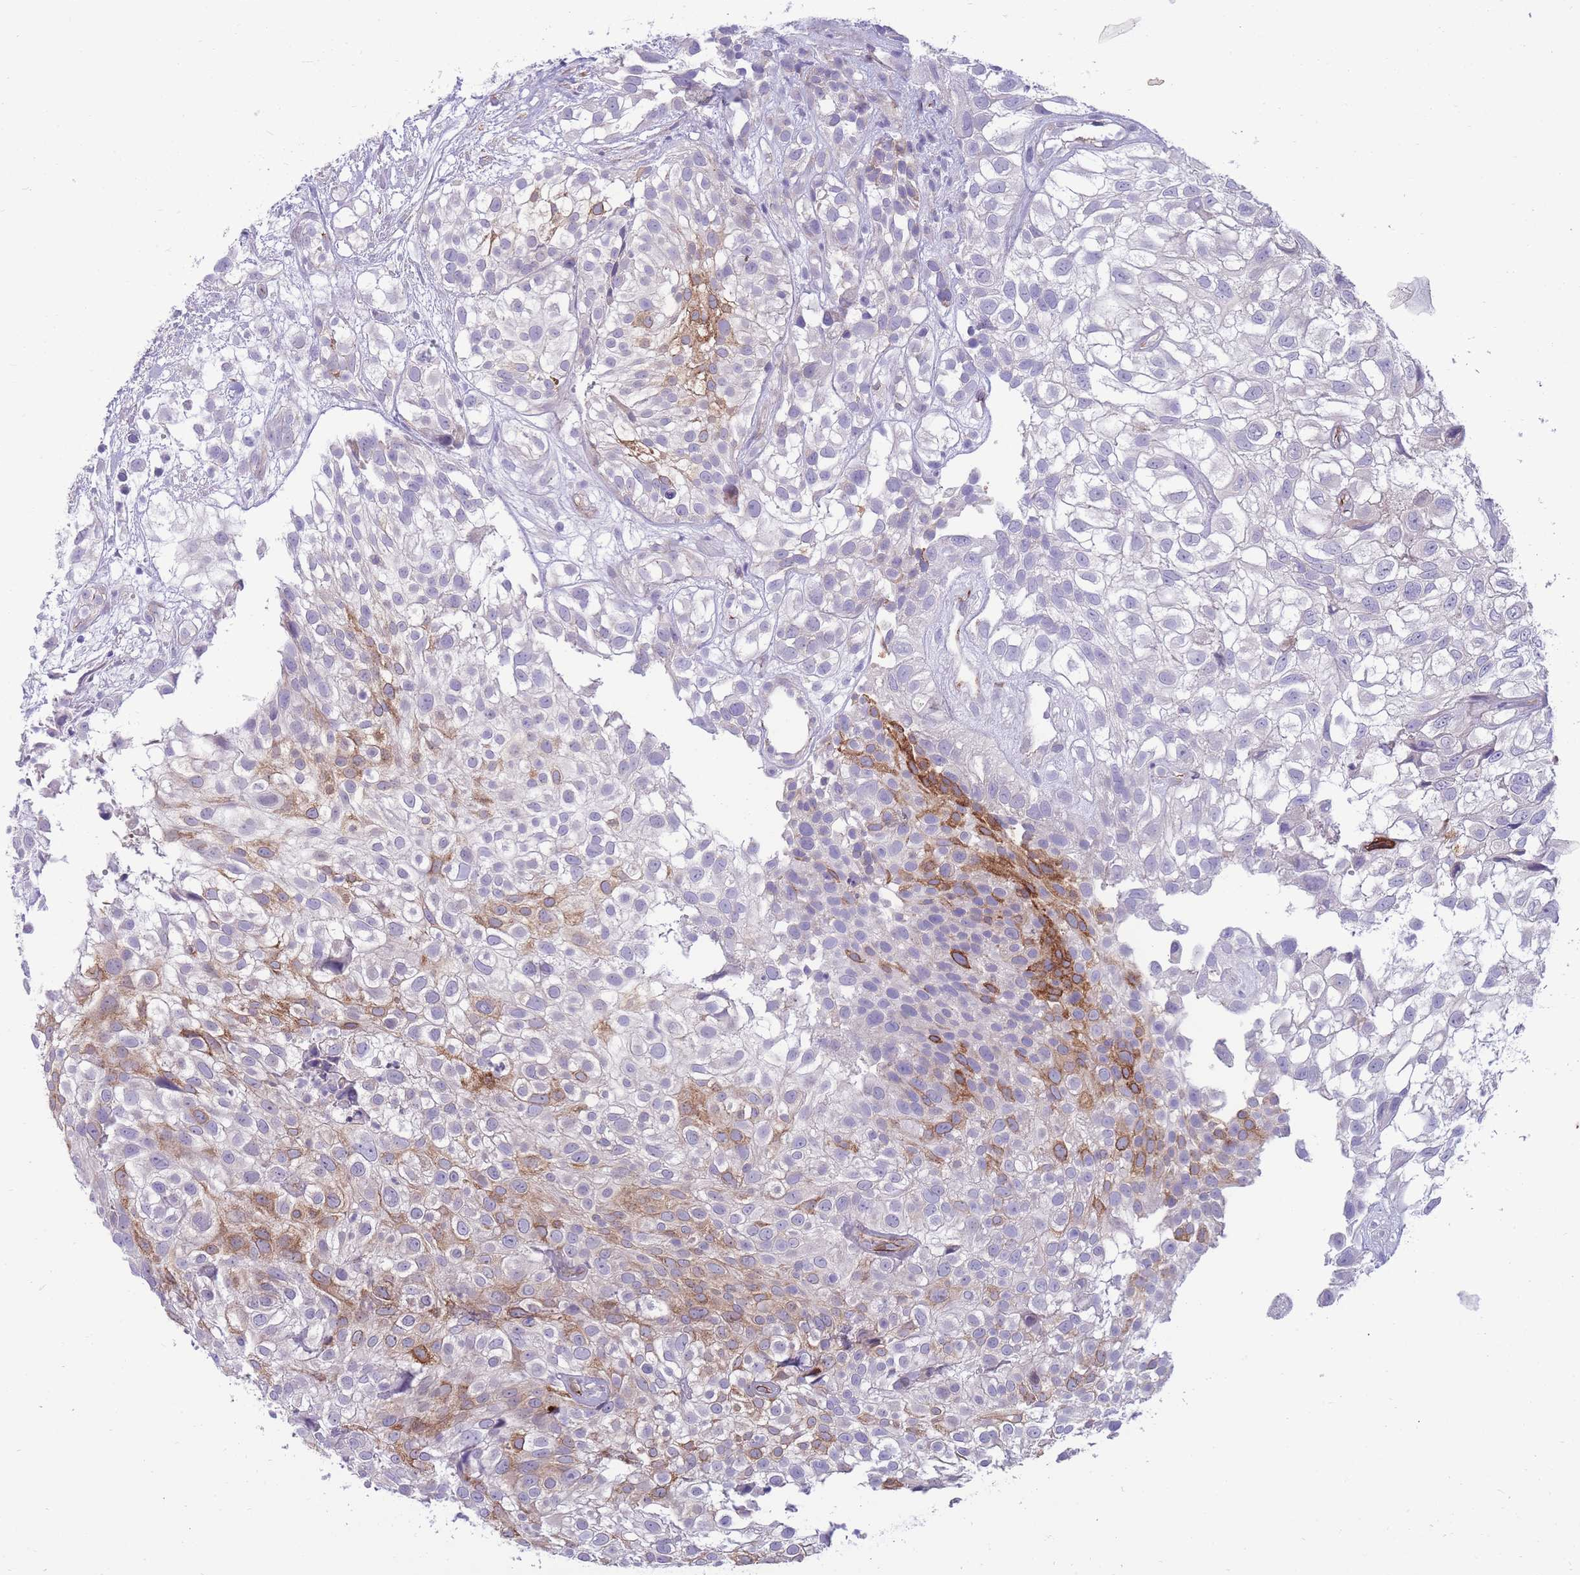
{"staining": {"intensity": "strong", "quantity": "<25%", "location": "cytoplasmic/membranous"}, "tissue": "urothelial cancer", "cell_type": "Tumor cells", "image_type": "cancer", "snomed": [{"axis": "morphology", "description": "Urothelial carcinoma, High grade"}, {"axis": "topography", "description": "Urinary bladder"}], "caption": "A histopathology image of high-grade urothelial carcinoma stained for a protein reveals strong cytoplasmic/membranous brown staining in tumor cells.", "gene": "RGS11", "patient": {"sex": "male", "age": 56}}